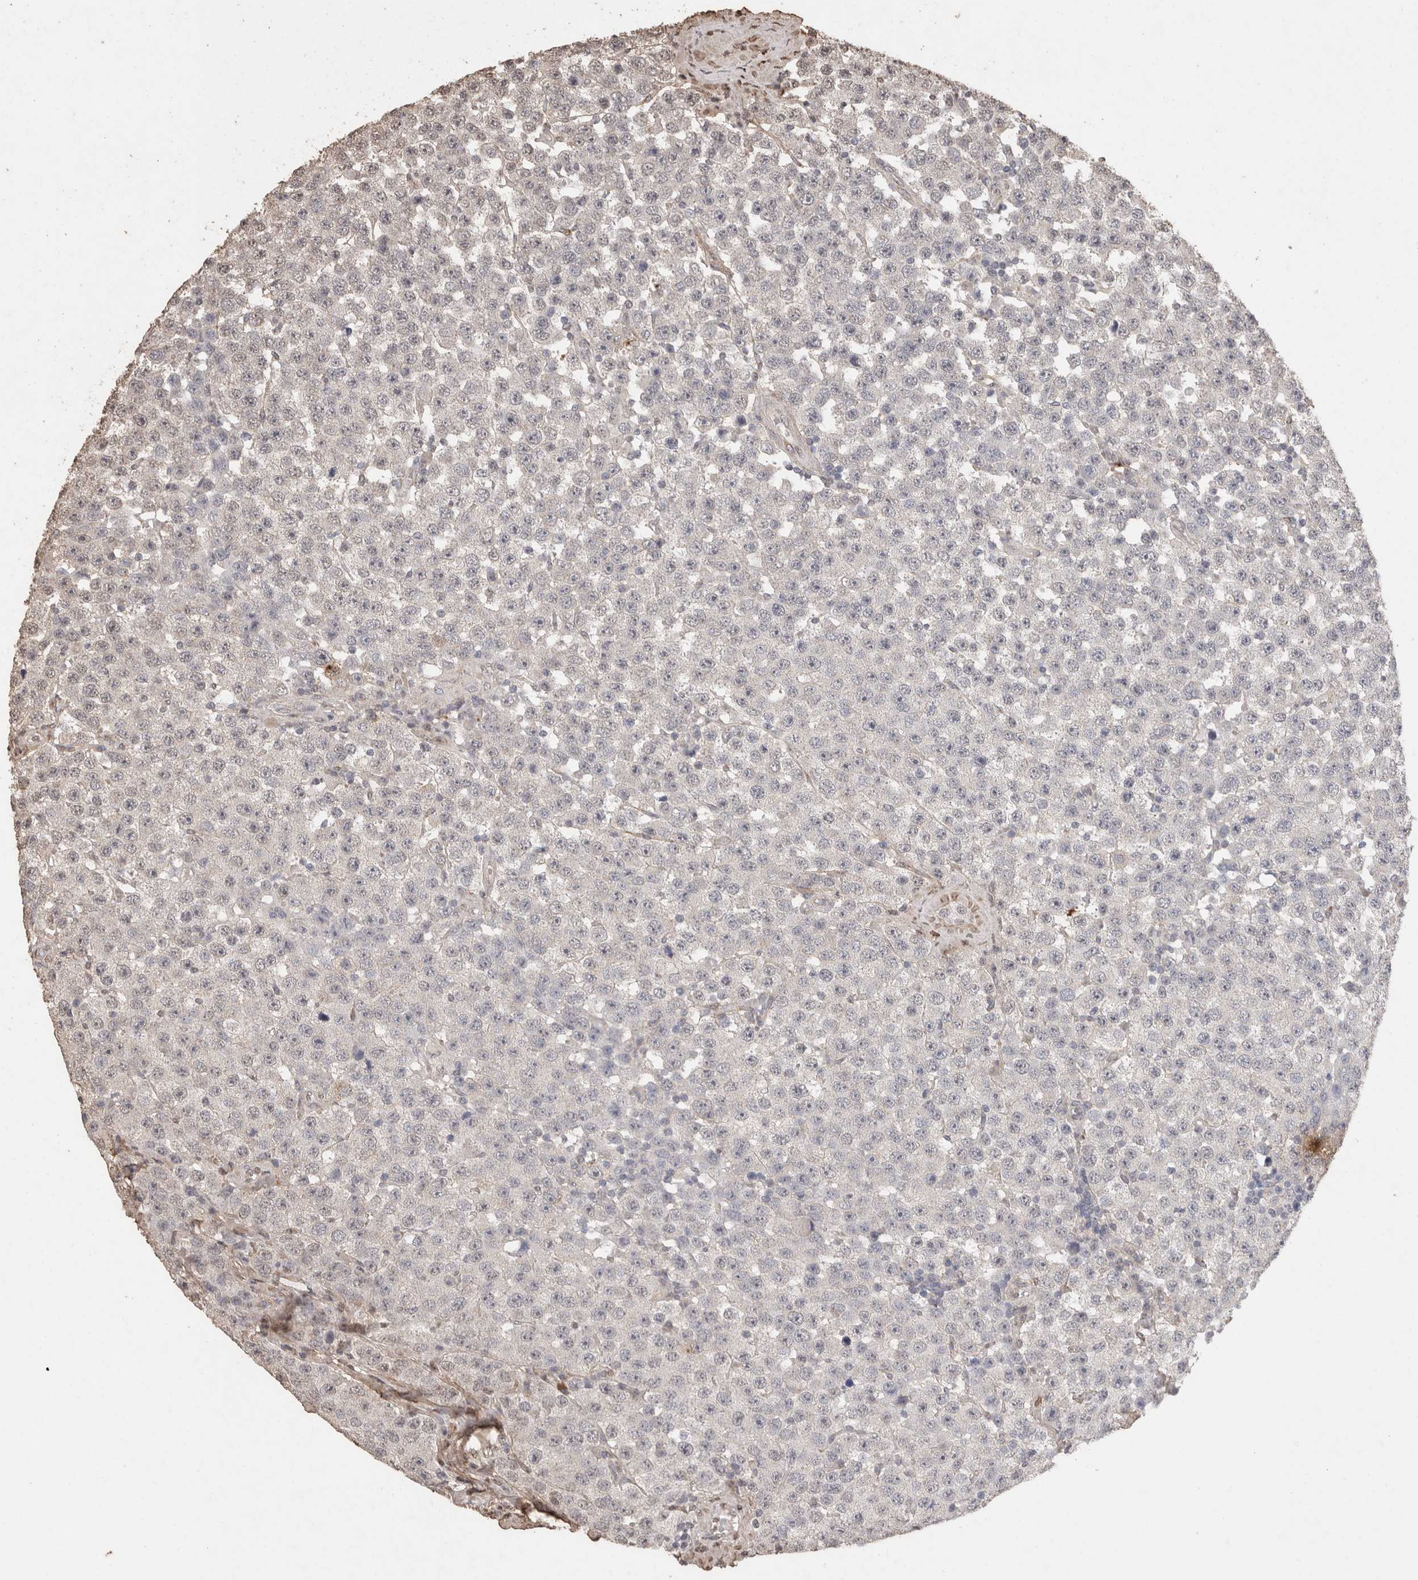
{"staining": {"intensity": "negative", "quantity": "none", "location": "none"}, "tissue": "testis cancer", "cell_type": "Tumor cells", "image_type": "cancer", "snomed": [{"axis": "morphology", "description": "Seminoma, NOS"}, {"axis": "topography", "description": "Testis"}], "caption": "Human testis cancer (seminoma) stained for a protein using immunohistochemistry exhibits no positivity in tumor cells.", "gene": "C1QTNF5", "patient": {"sex": "male", "age": 28}}